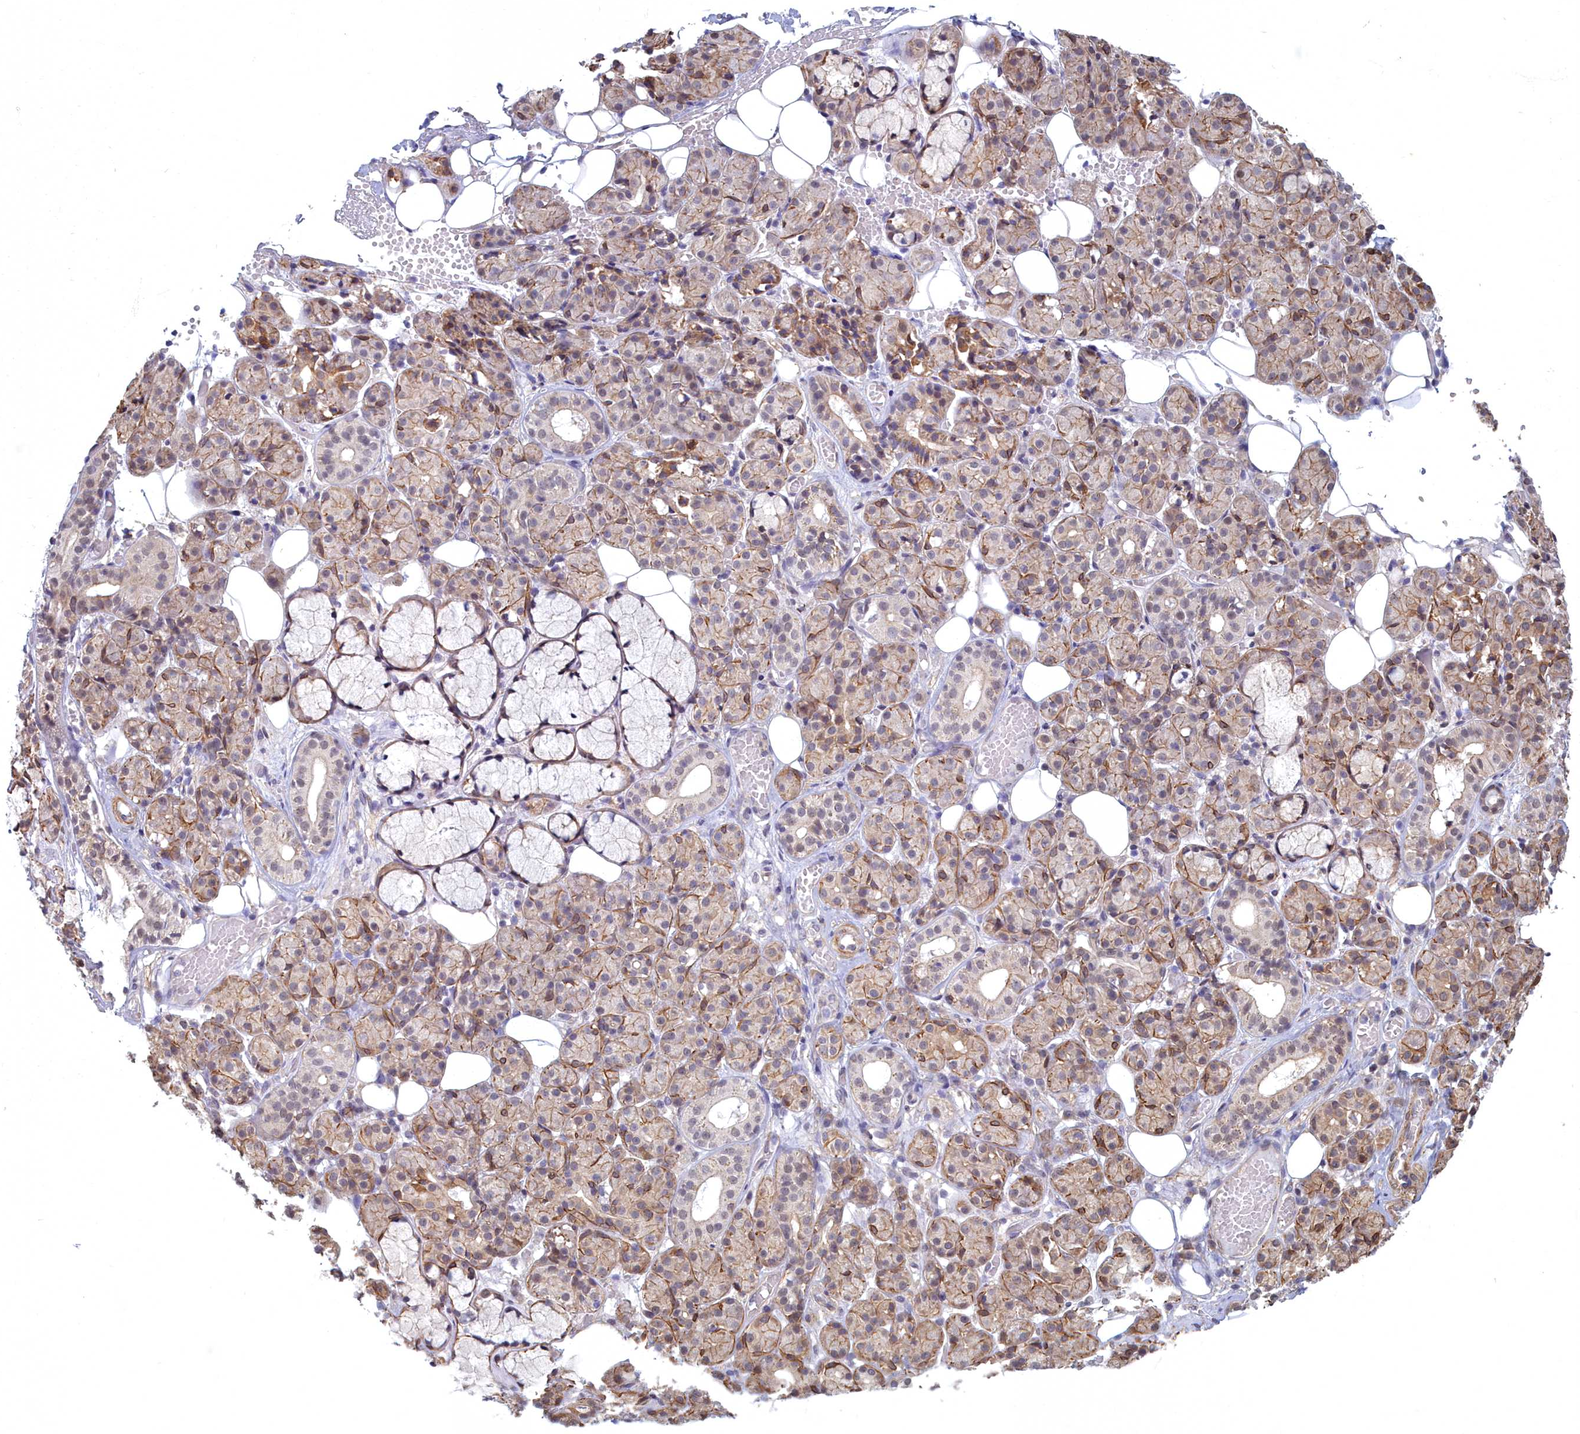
{"staining": {"intensity": "moderate", "quantity": "<25%", "location": "cytoplasmic/membranous,nuclear"}, "tissue": "salivary gland", "cell_type": "Glandular cells", "image_type": "normal", "snomed": [{"axis": "morphology", "description": "Normal tissue, NOS"}, {"axis": "topography", "description": "Salivary gland"}], "caption": "This image reveals immunohistochemistry (IHC) staining of normal human salivary gland, with low moderate cytoplasmic/membranous,nuclear expression in approximately <25% of glandular cells.", "gene": "MAK16", "patient": {"sex": "male", "age": 63}}